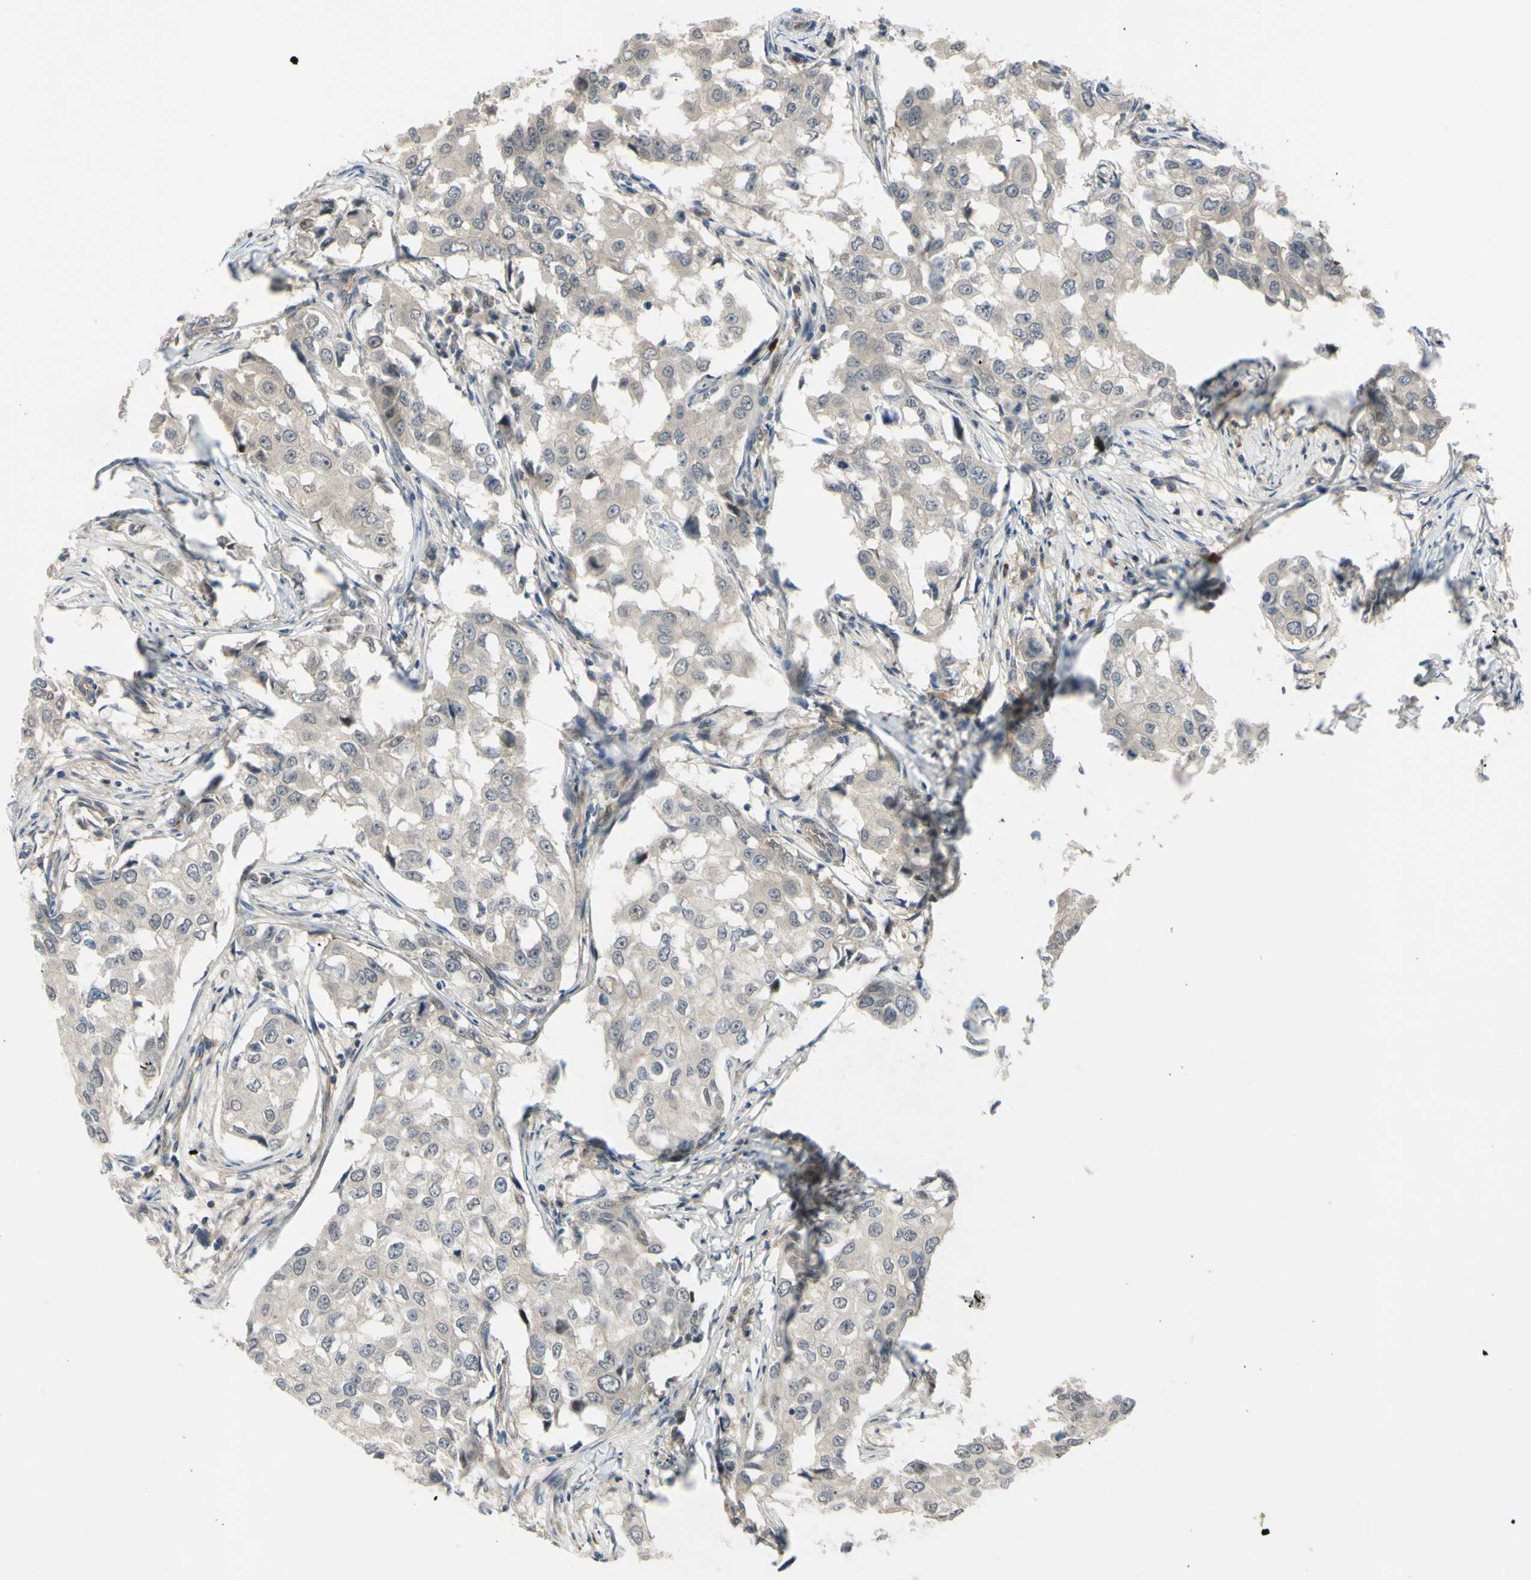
{"staining": {"intensity": "weak", "quantity": ">75%", "location": "cytoplasmic/membranous"}, "tissue": "breast cancer", "cell_type": "Tumor cells", "image_type": "cancer", "snomed": [{"axis": "morphology", "description": "Duct carcinoma"}, {"axis": "topography", "description": "Breast"}], "caption": "About >75% of tumor cells in breast infiltrating ductal carcinoma display weak cytoplasmic/membranous protein staining as visualized by brown immunohistochemical staining.", "gene": "COMMD9", "patient": {"sex": "female", "age": 27}}